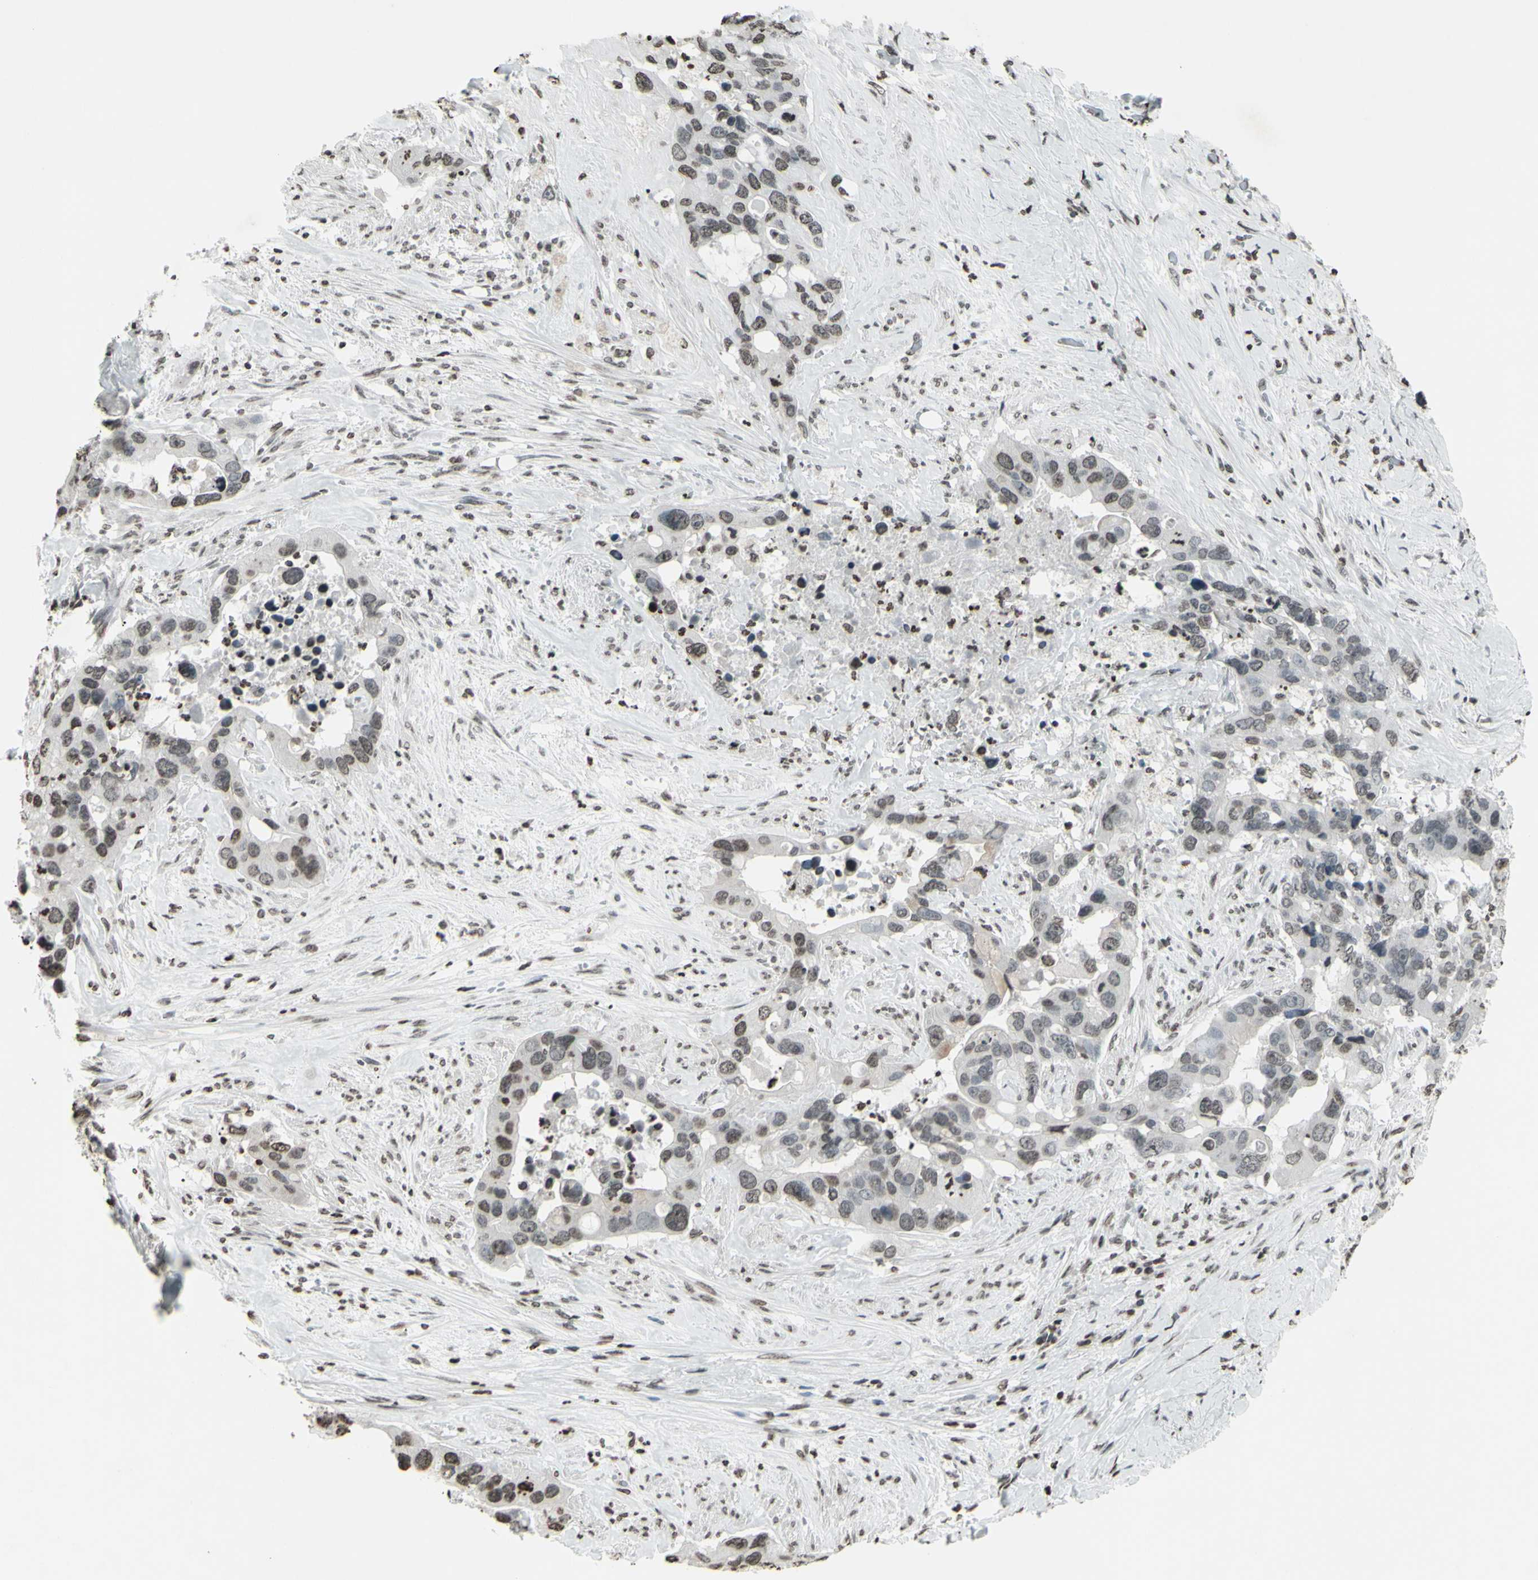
{"staining": {"intensity": "weak", "quantity": "25%-75%", "location": "nuclear"}, "tissue": "liver cancer", "cell_type": "Tumor cells", "image_type": "cancer", "snomed": [{"axis": "morphology", "description": "Cholangiocarcinoma"}, {"axis": "topography", "description": "Liver"}], "caption": "The image reveals a brown stain indicating the presence of a protein in the nuclear of tumor cells in liver cancer.", "gene": "CD79B", "patient": {"sex": "female", "age": 65}}